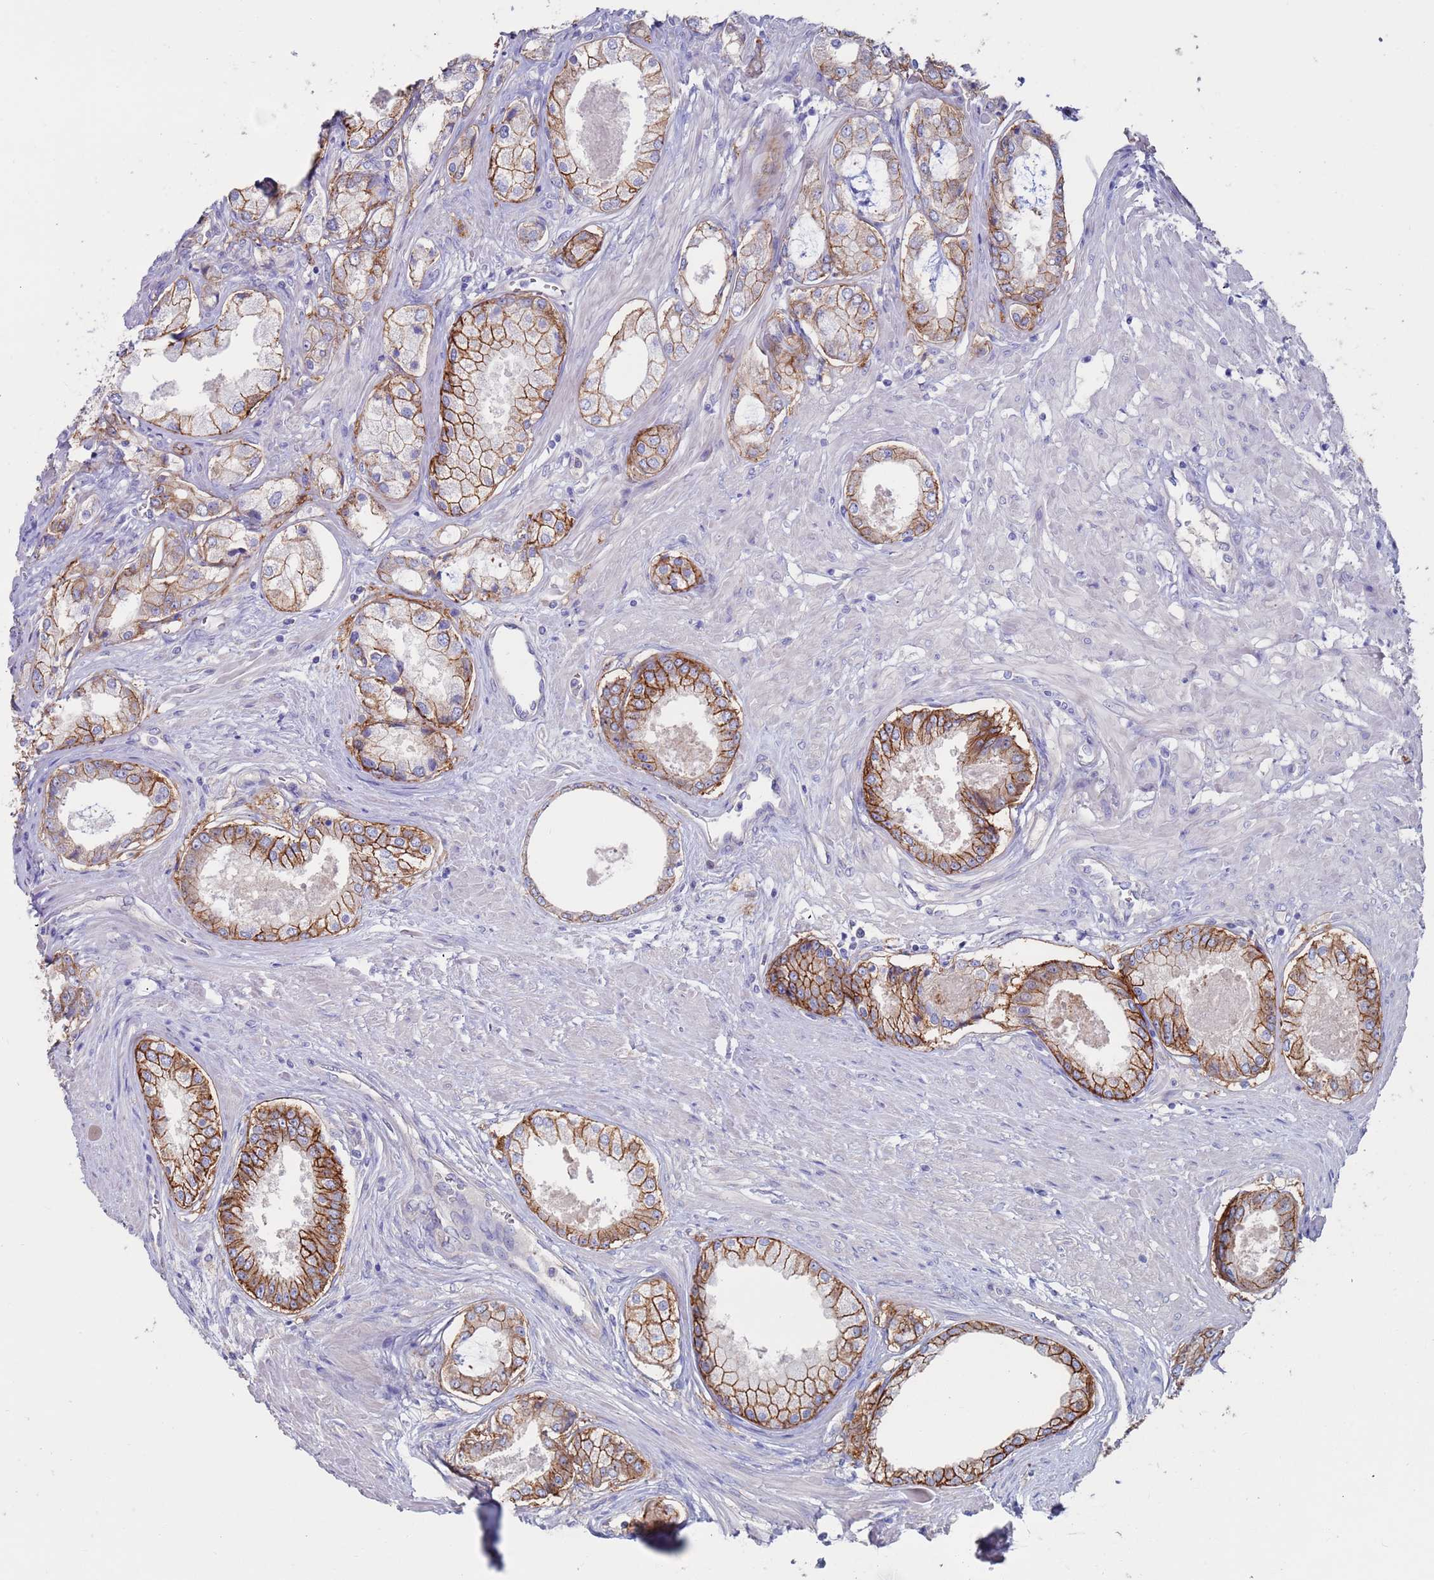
{"staining": {"intensity": "strong", "quantity": ">75%", "location": "cytoplasmic/membranous"}, "tissue": "prostate cancer", "cell_type": "Tumor cells", "image_type": "cancer", "snomed": [{"axis": "morphology", "description": "Adenocarcinoma, Low grade"}, {"axis": "topography", "description": "Prostate"}], "caption": "Adenocarcinoma (low-grade) (prostate) stained with a brown dye reveals strong cytoplasmic/membranous positive staining in approximately >75% of tumor cells.", "gene": "KRTCAP3", "patient": {"sex": "male", "age": 68}}